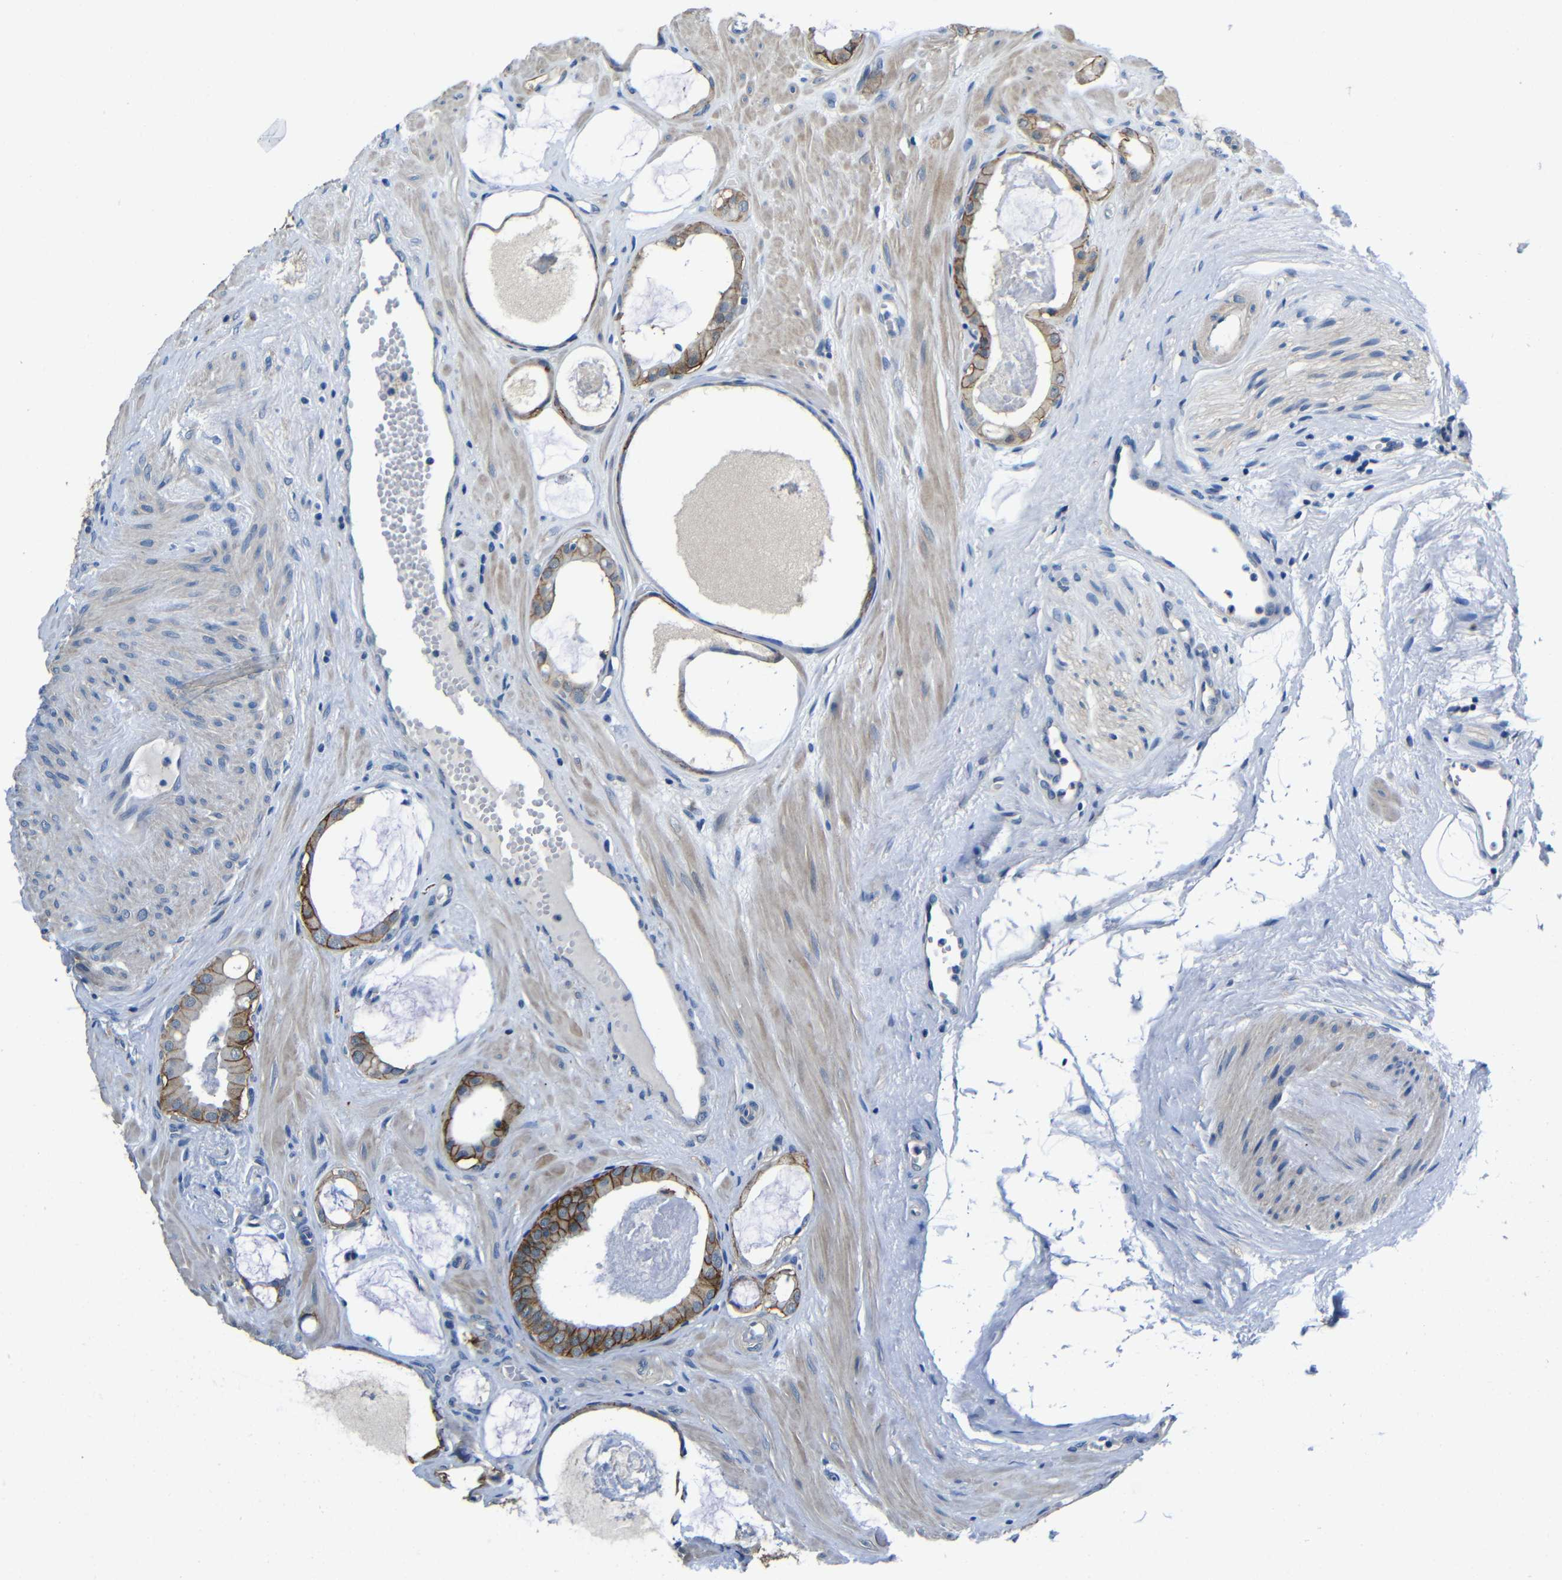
{"staining": {"intensity": "moderate", "quantity": ">75%", "location": "cytoplasmic/membranous"}, "tissue": "prostate cancer", "cell_type": "Tumor cells", "image_type": "cancer", "snomed": [{"axis": "morphology", "description": "Adenocarcinoma, Low grade"}, {"axis": "topography", "description": "Prostate"}], "caption": "IHC histopathology image of neoplastic tissue: prostate adenocarcinoma (low-grade) stained using immunohistochemistry (IHC) shows medium levels of moderate protein expression localized specifically in the cytoplasmic/membranous of tumor cells, appearing as a cytoplasmic/membranous brown color.", "gene": "ZNF90", "patient": {"sex": "male", "age": 53}}